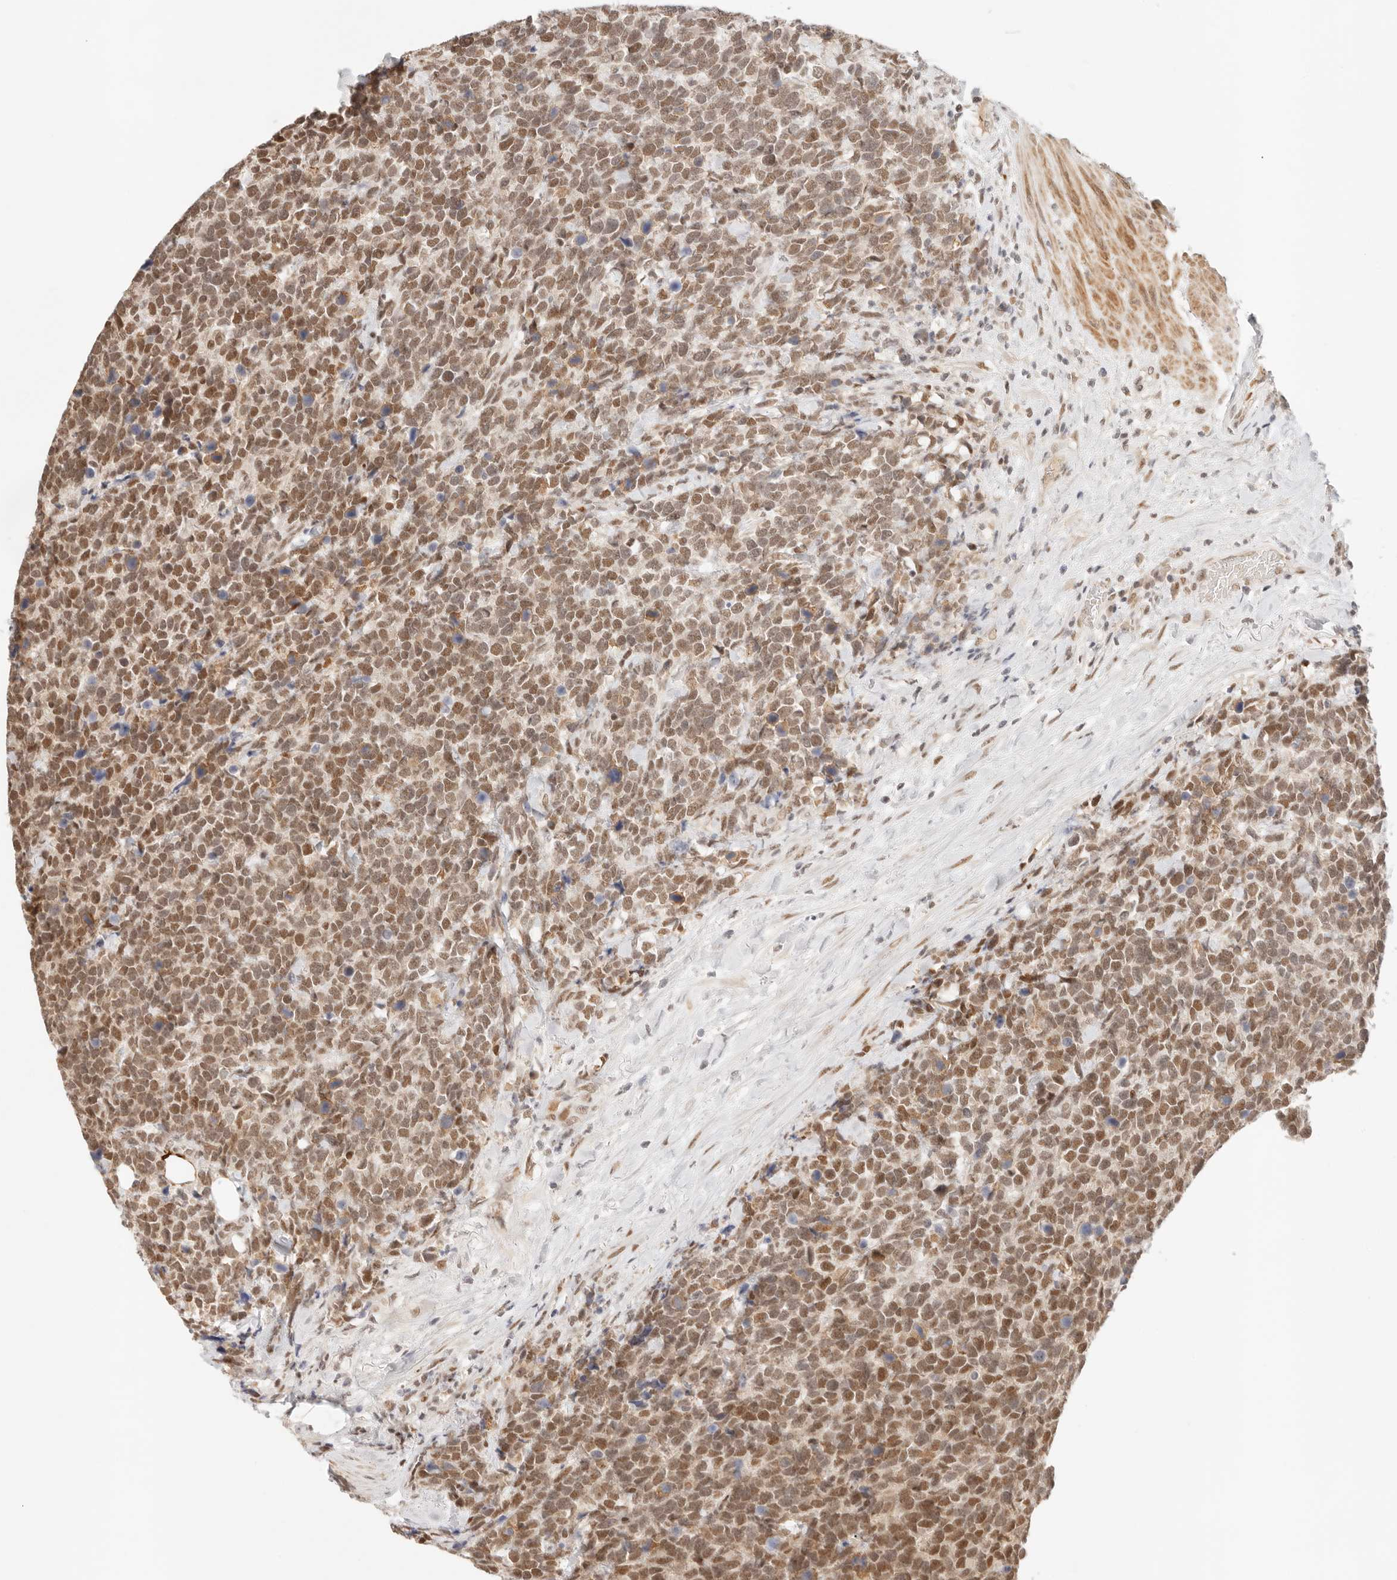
{"staining": {"intensity": "moderate", "quantity": ">75%", "location": "nuclear"}, "tissue": "urothelial cancer", "cell_type": "Tumor cells", "image_type": "cancer", "snomed": [{"axis": "morphology", "description": "Urothelial carcinoma, High grade"}, {"axis": "topography", "description": "Urinary bladder"}], "caption": "Moderate nuclear expression for a protein is present in approximately >75% of tumor cells of urothelial carcinoma (high-grade) using immunohistochemistry (IHC).", "gene": "HOXC5", "patient": {"sex": "female", "age": 82}}